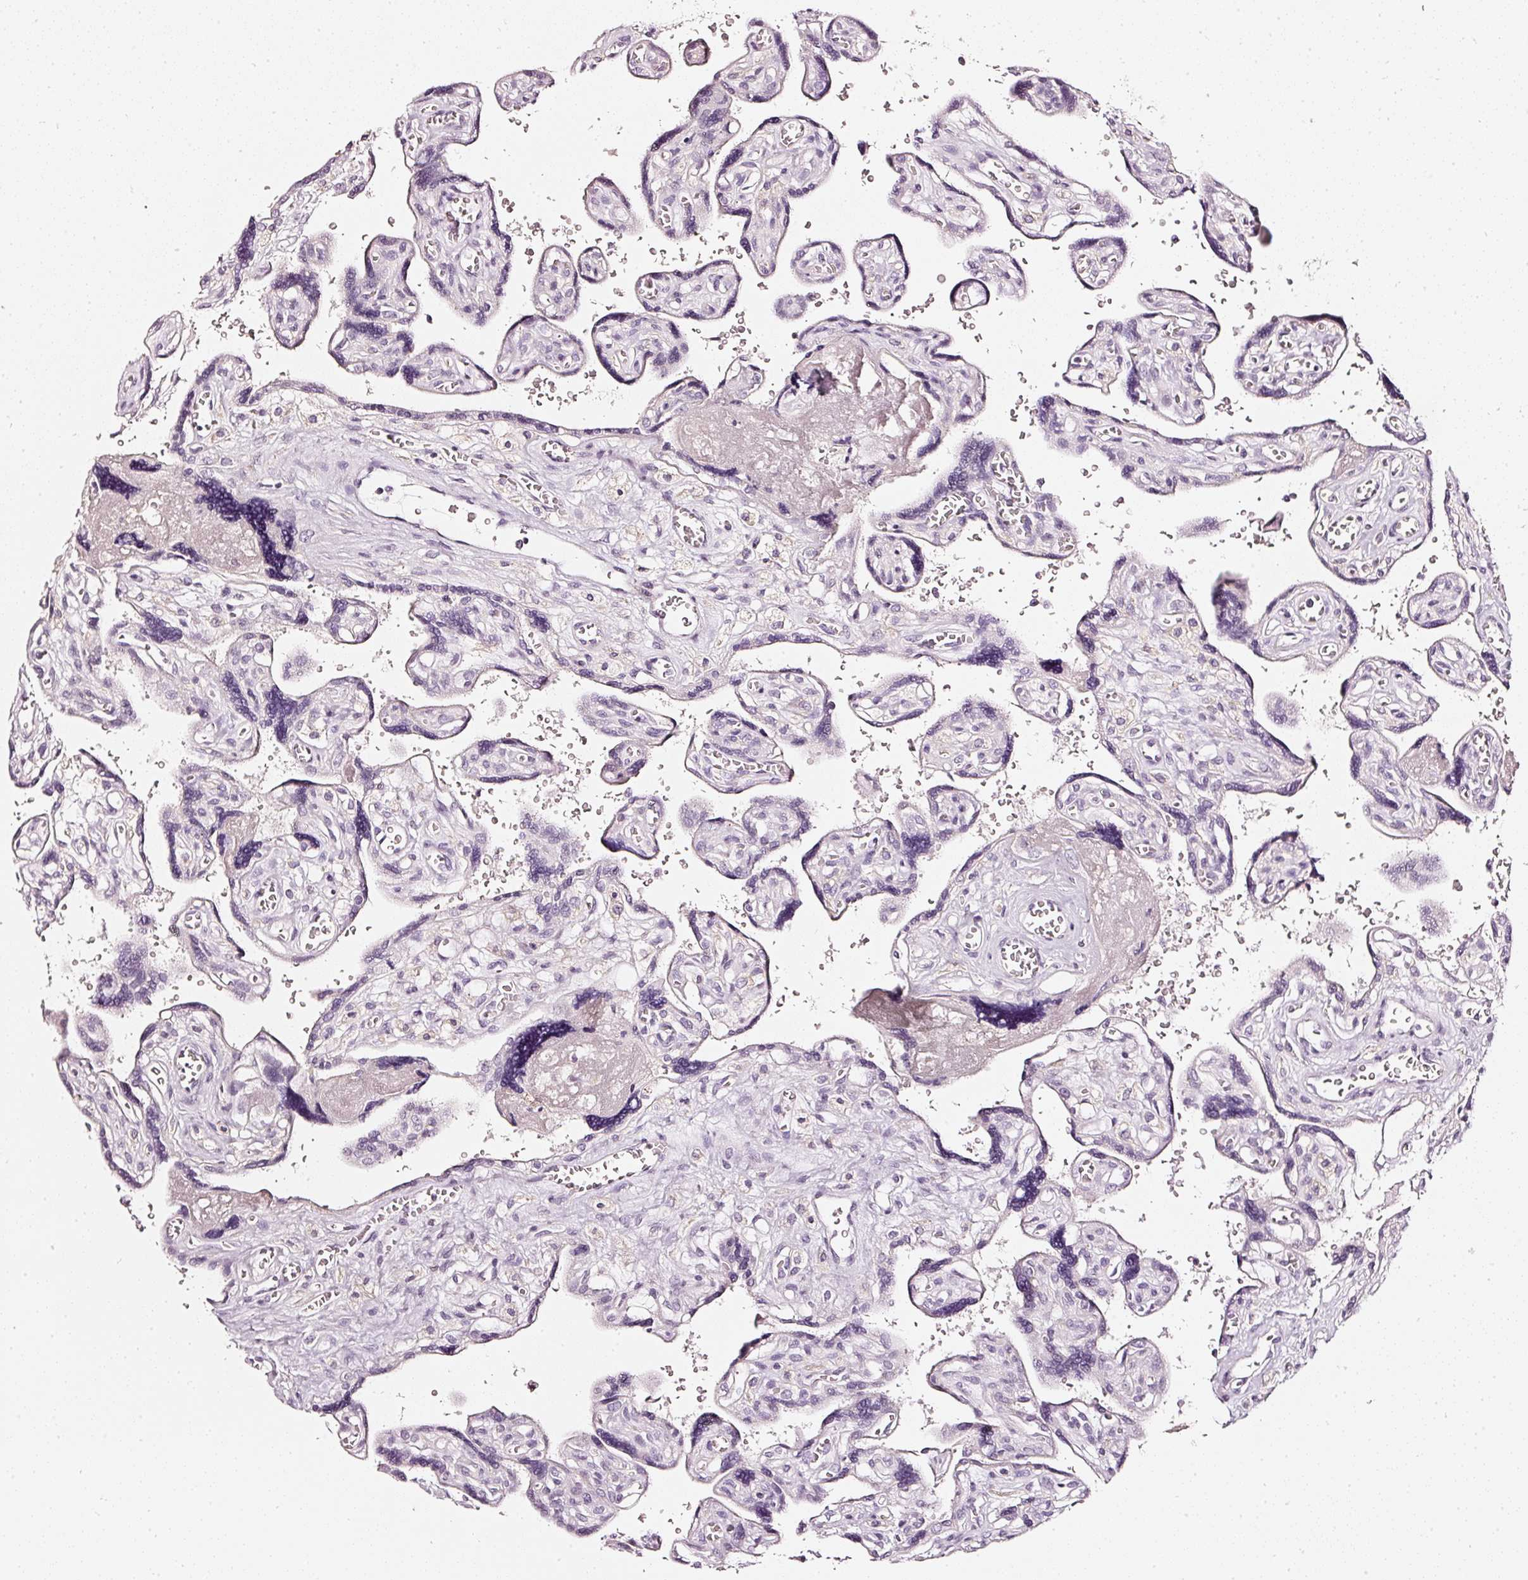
{"staining": {"intensity": "negative", "quantity": "none", "location": "none"}, "tissue": "placenta", "cell_type": "Trophoblastic cells", "image_type": "normal", "snomed": [{"axis": "morphology", "description": "Normal tissue, NOS"}, {"axis": "topography", "description": "Placenta"}], "caption": "IHC of benign placenta exhibits no expression in trophoblastic cells.", "gene": "CNP", "patient": {"sex": "female", "age": 39}}